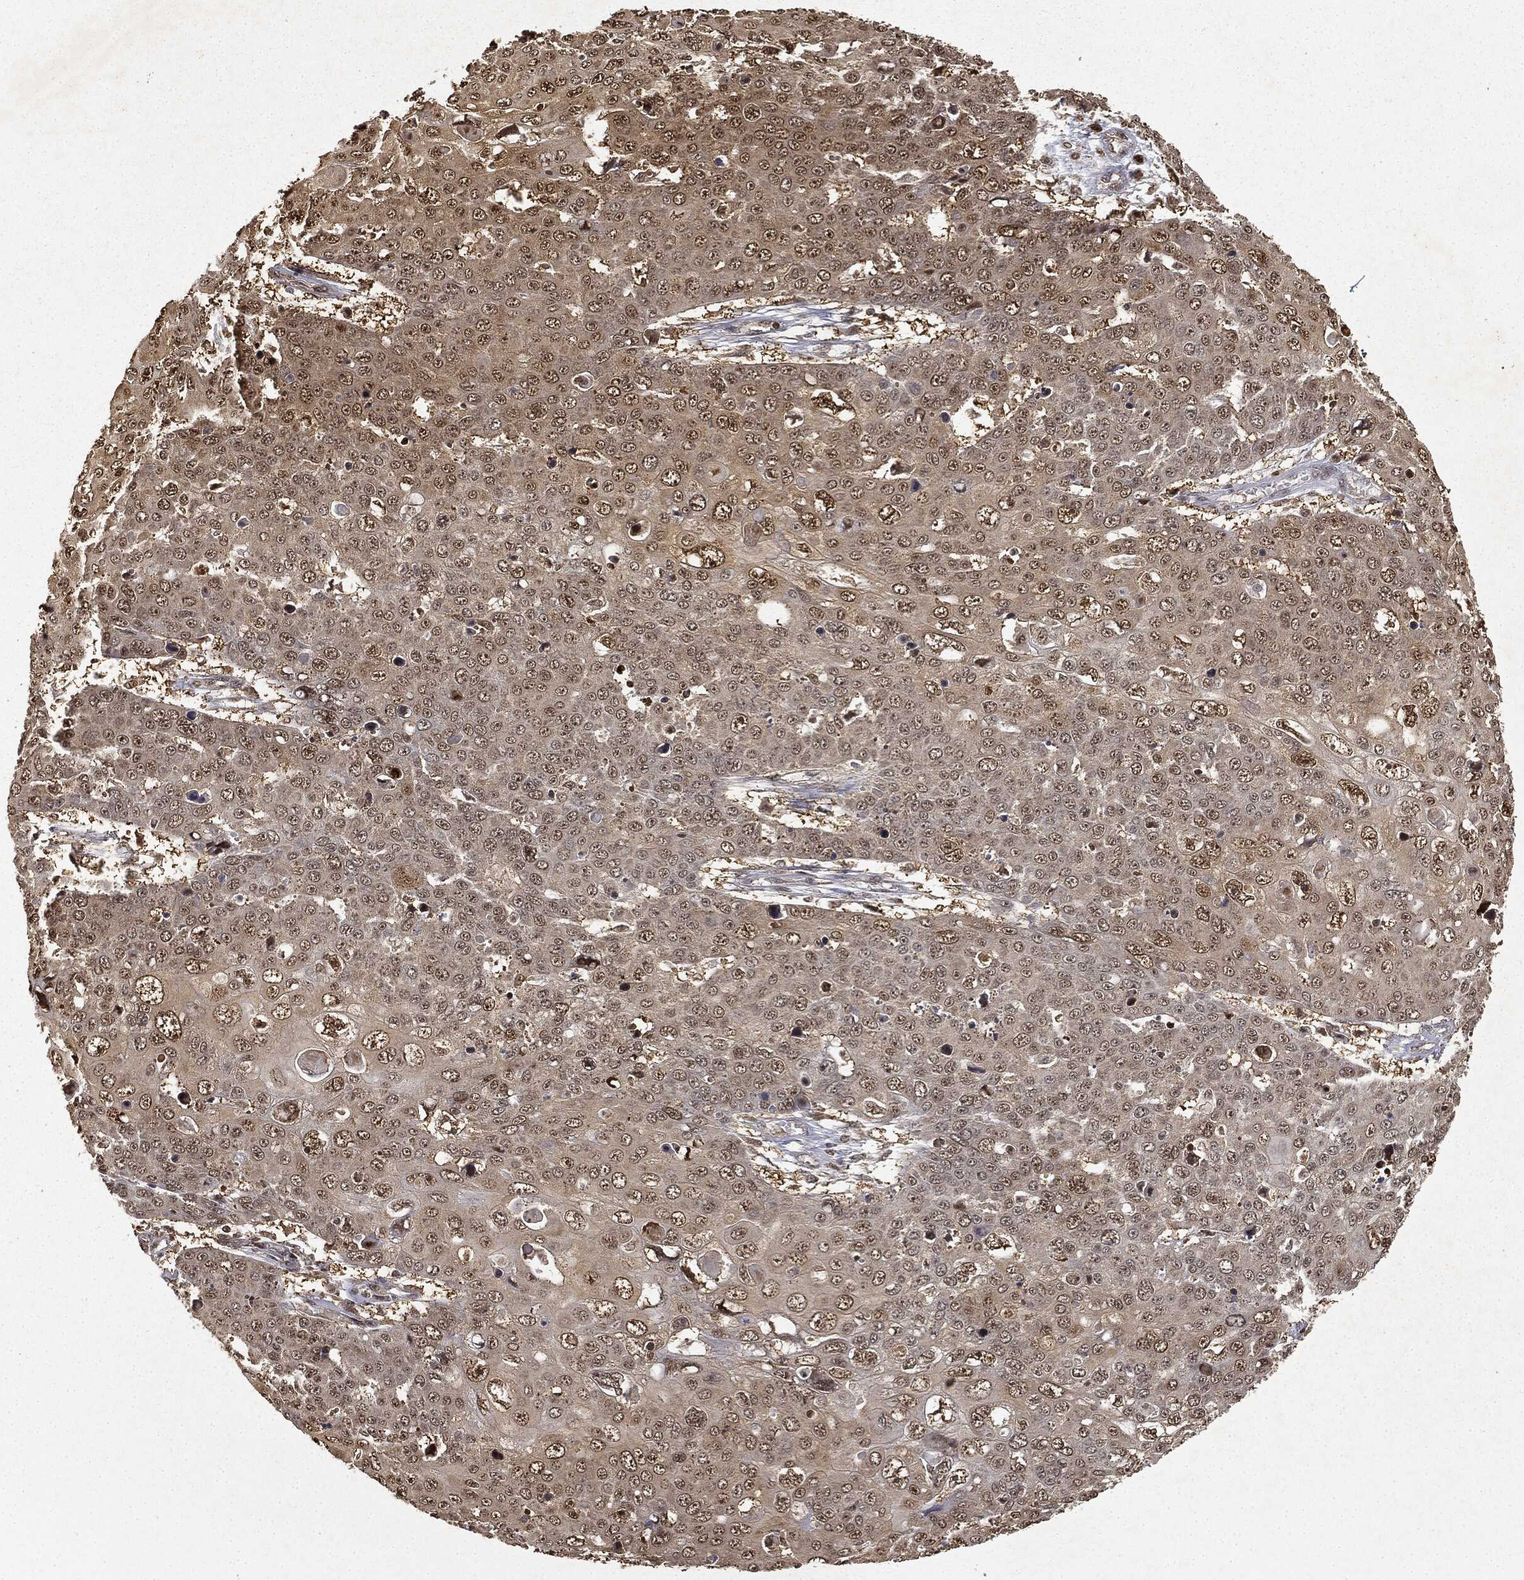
{"staining": {"intensity": "moderate", "quantity": ">75%", "location": "nuclear"}, "tissue": "skin cancer", "cell_type": "Tumor cells", "image_type": "cancer", "snomed": [{"axis": "morphology", "description": "Squamous cell carcinoma, NOS"}, {"axis": "topography", "description": "Skin"}], "caption": "This is a micrograph of immunohistochemistry (IHC) staining of skin cancer (squamous cell carcinoma), which shows moderate positivity in the nuclear of tumor cells.", "gene": "ZNHIT6", "patient": {"sex": "male", "age": 71}}